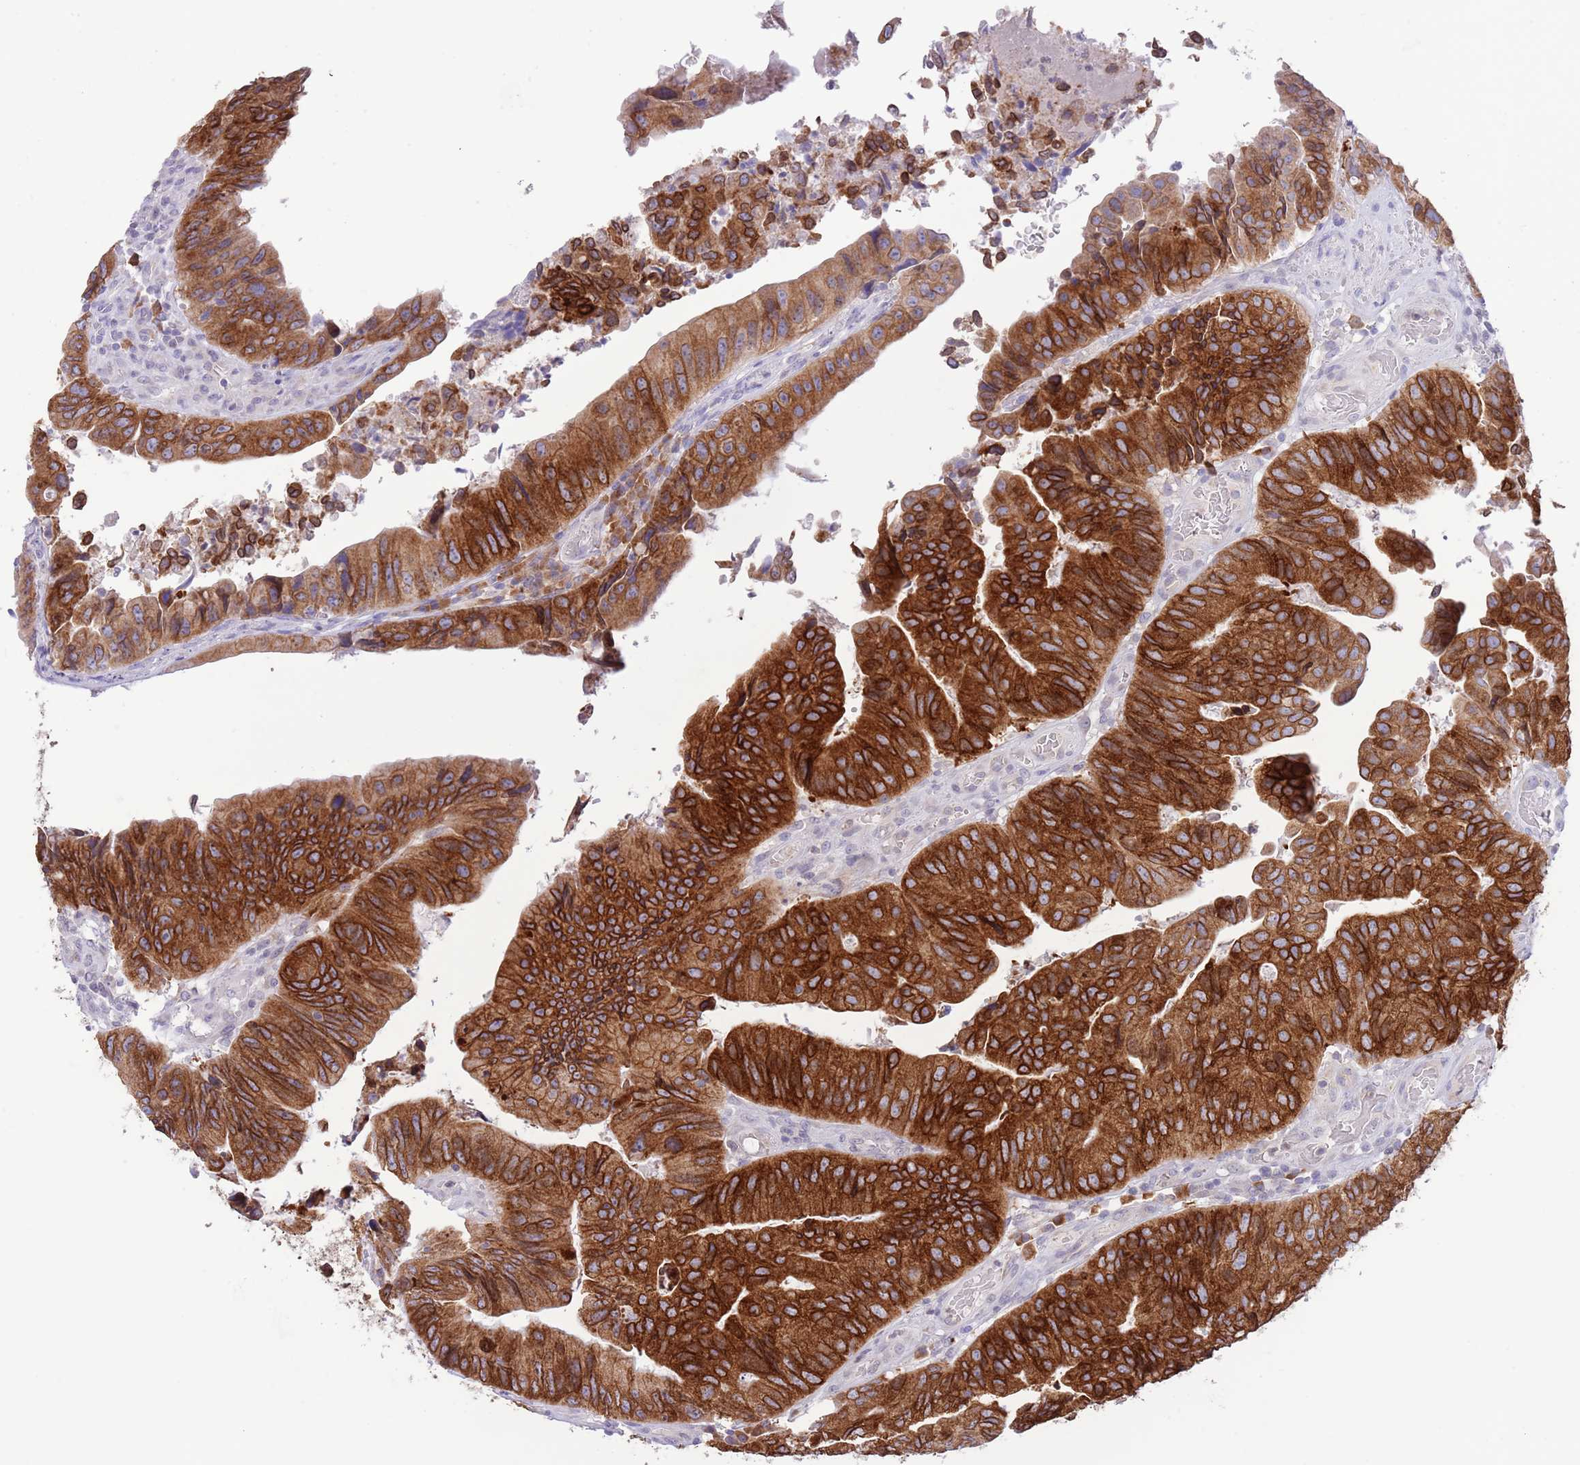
{"staining": {"intensity": "strong", "quantity": ">75%", "location": "cytoplasmic/membranous"}, "tissue": "colorectal cancer", "cell_type": "Tumor cells", "image_type": "cancer", "snomed": [{"axis": "morphology", "description": "Adenocarcinoma, NOS"}, {"axis": "topography", "description": "Colon"}], "caption": "Immunohistochemistry (DAB (3,3'-diaminobenzidine)) staining of colorectal cancer exhibits strong cytoplasmic/membranous protein positivity in about >75% of tumor cells. The protein of interest is stained brown, and the nuclei are stained in blue (DAB (3,3'-diaminobenzidine) IHC with brightfield microscopy, high magnification).", "gene": "EBPL", "patient": {"sex": "female", "age": 67}}